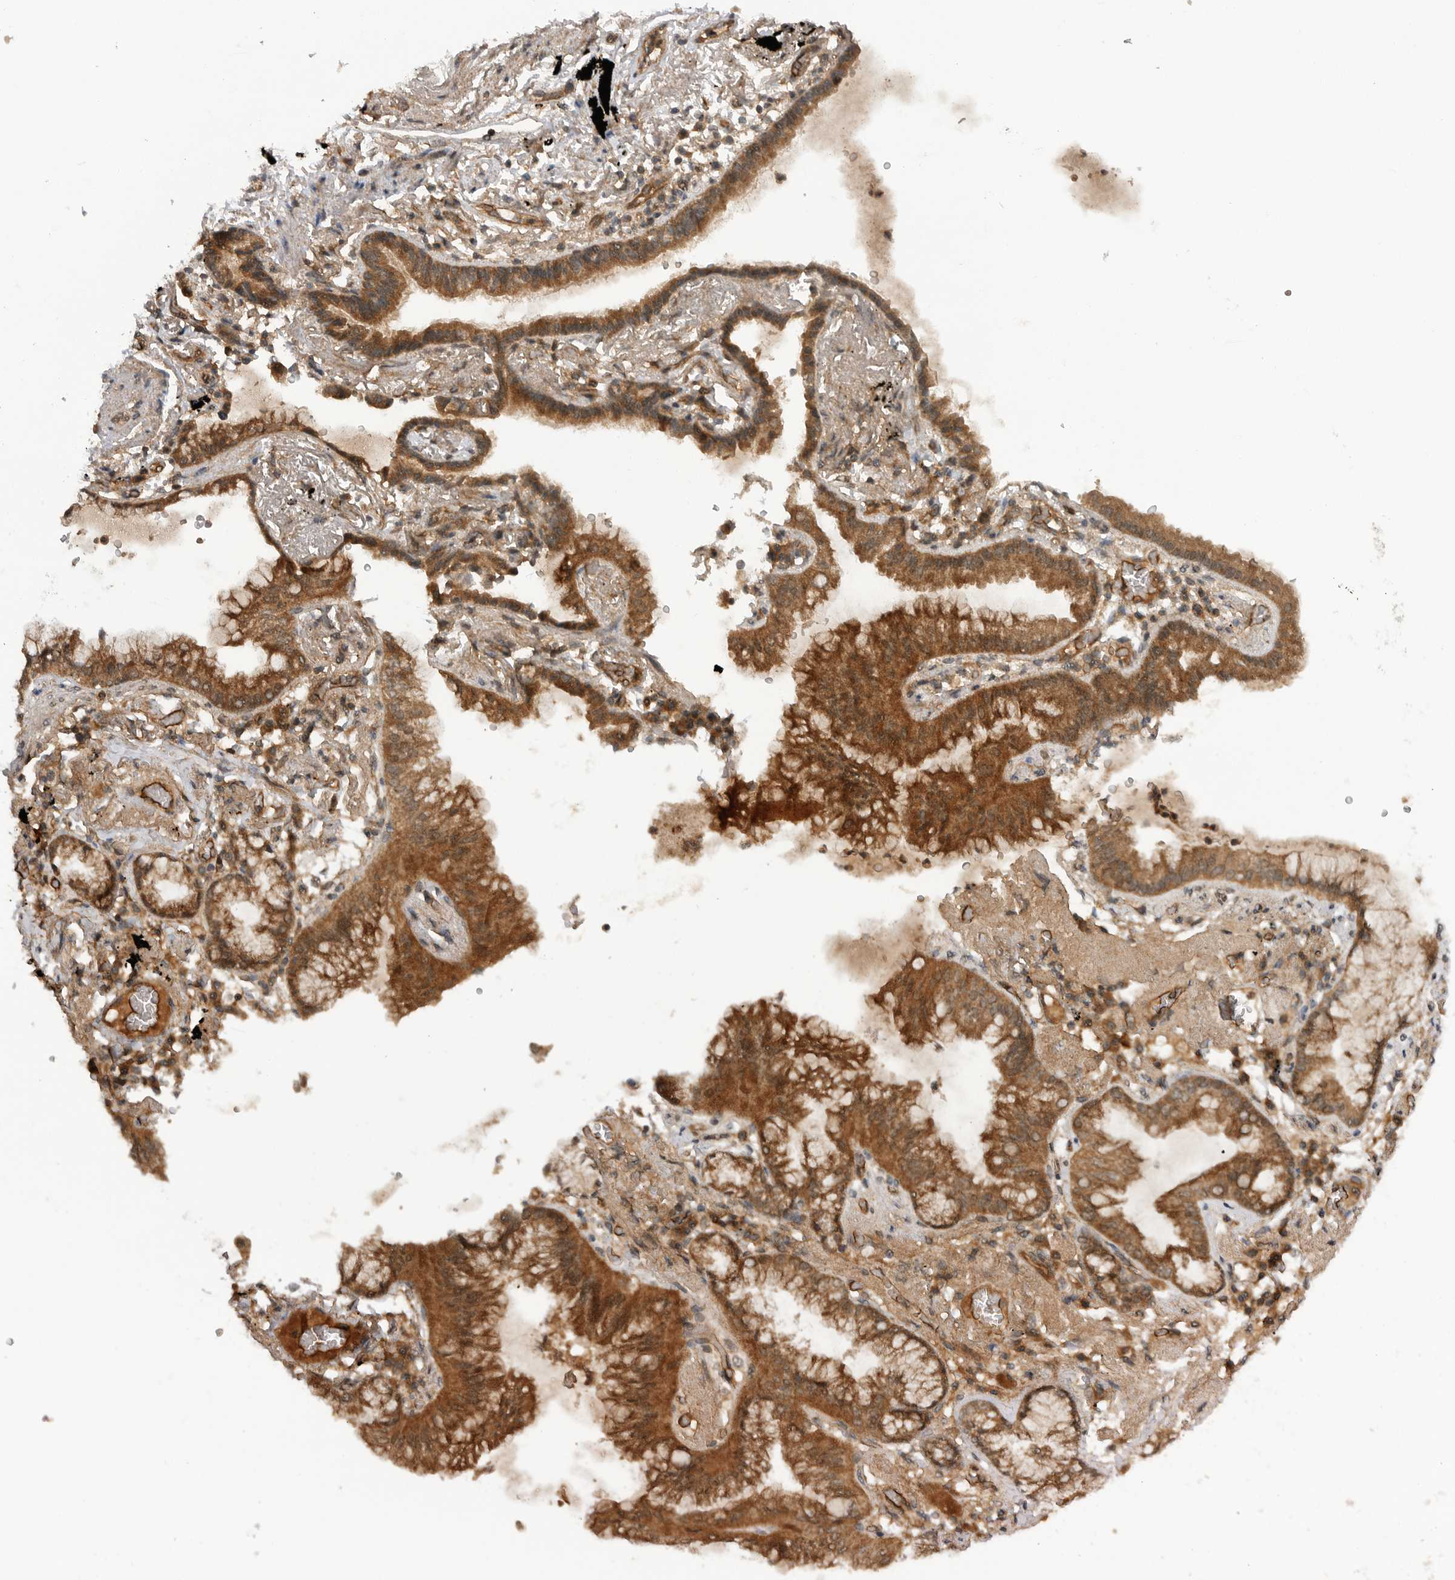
{"staining": {"intensity": "moderate", "quantity": ">75%", "location": "cytoplasmic/membranous"}, "tissue": "lung cancer", "cell_type": "Tumor cells", "image_type": "cancer", "snomed": [{"axis": "morphology", "description": "Adenocarcinoma, NOS"}, {"axis": "topography", "description": "Lung"}], "caption": "Brown immunohistochemical staining in human lung cancer (adenocarcinoma) exhibits moderate cytoplasmic/membranous positivity in approximately >75% of tumor cells. The staining was performed using DAB to visualize the protein expression in brown, while the nuclei were stained in blue with hematoxylin (Magnification: 20x).", "gene": "PRDX4", "patient": {"sex": "female", "age": 70}}